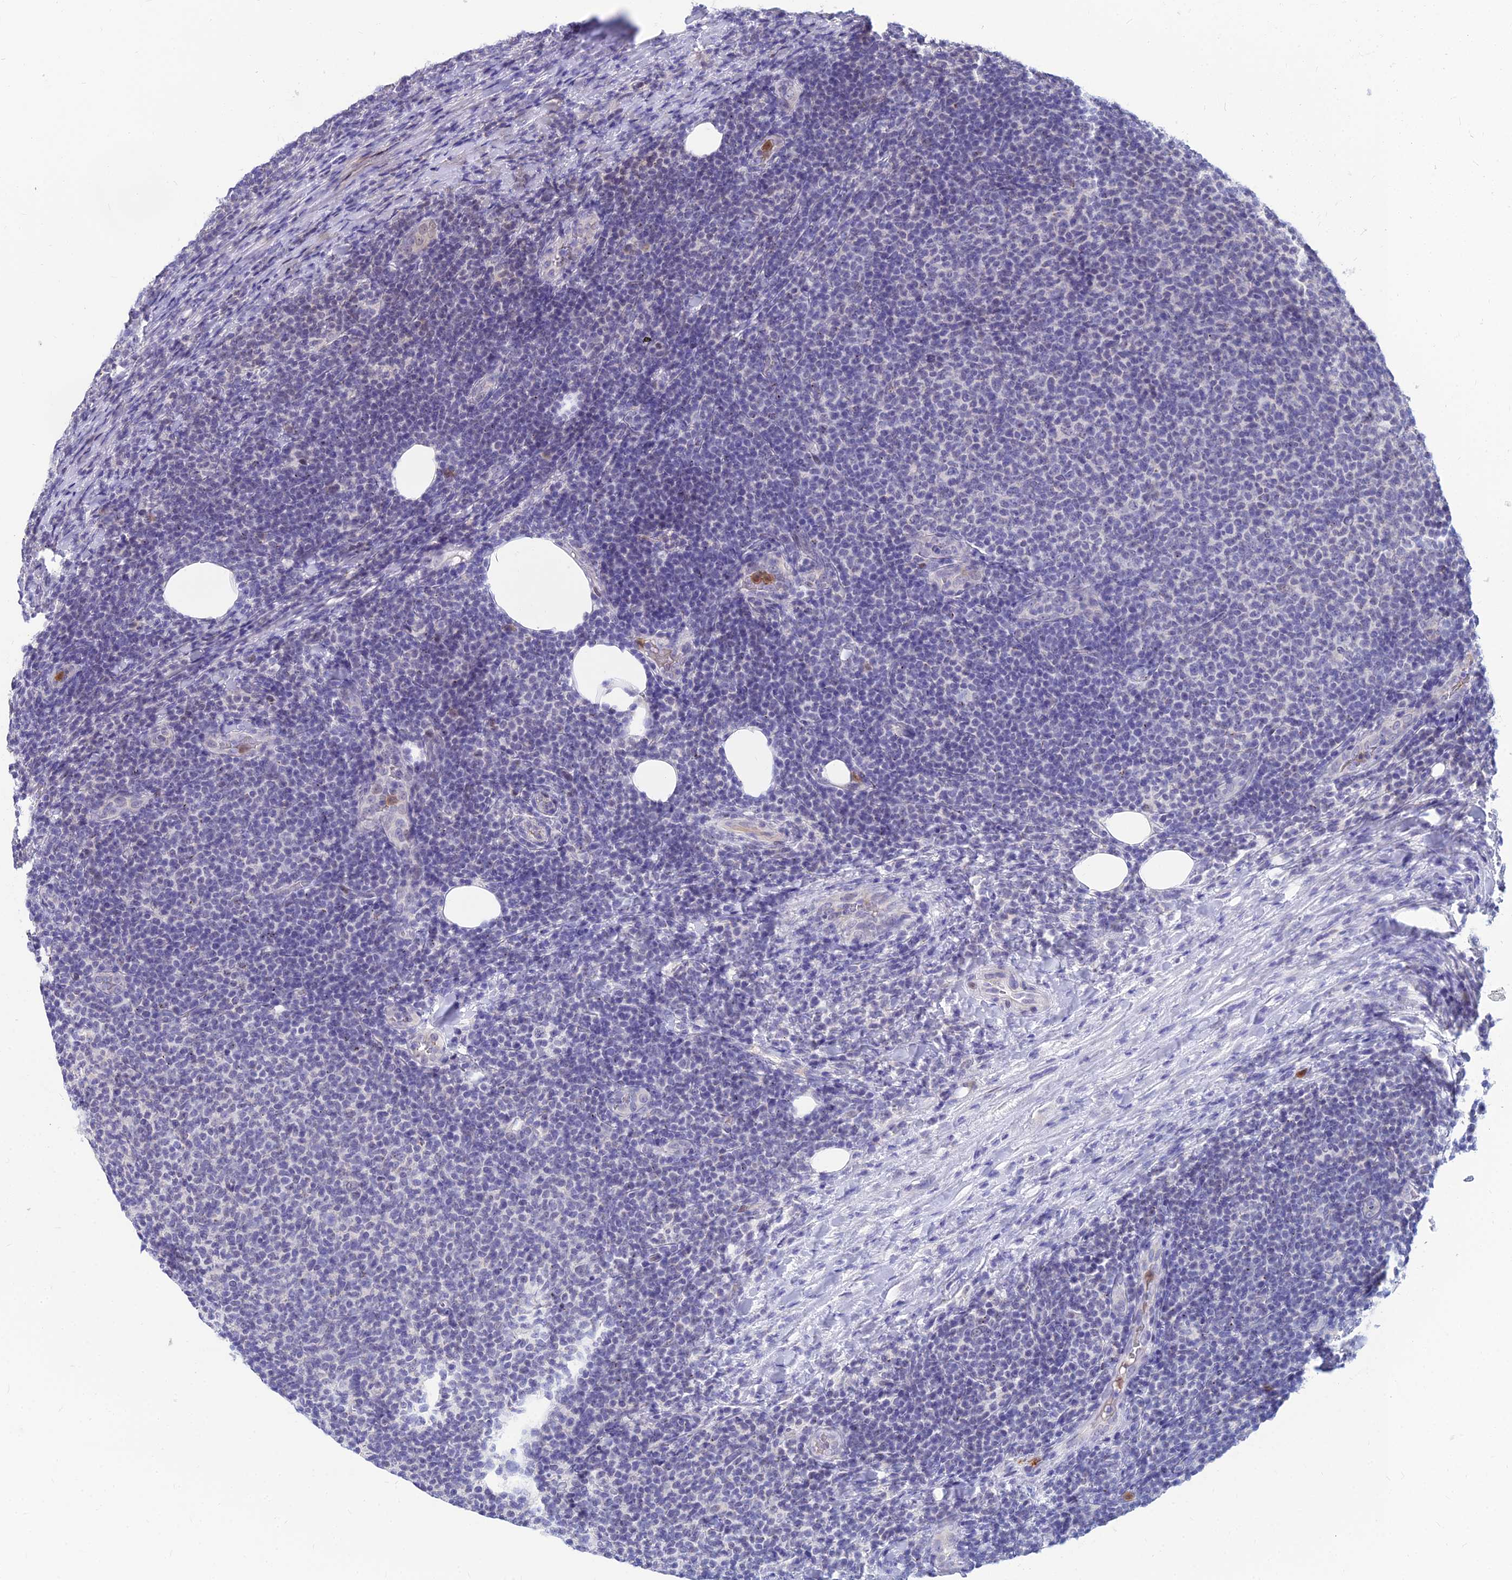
{"staining": {"intensity": "negative", "quantity": "none", "location": "none"}, "tissue": "lymphoma", "cell_type": "Tumor cells", "image_type": "cancer", "snomed": [{"axis": "morphology", "description": "Malignant lymphoma, non-Hodgkin's type, Low grade"}, {"axis": "topography", "description": "Lymph node"}], "caption": "This is an IHC histopathology image of lymphoma. There is no staining in tumor cells.", "gene": "GOLGA6D", "patient": {"sex": "male", "age": 66}}